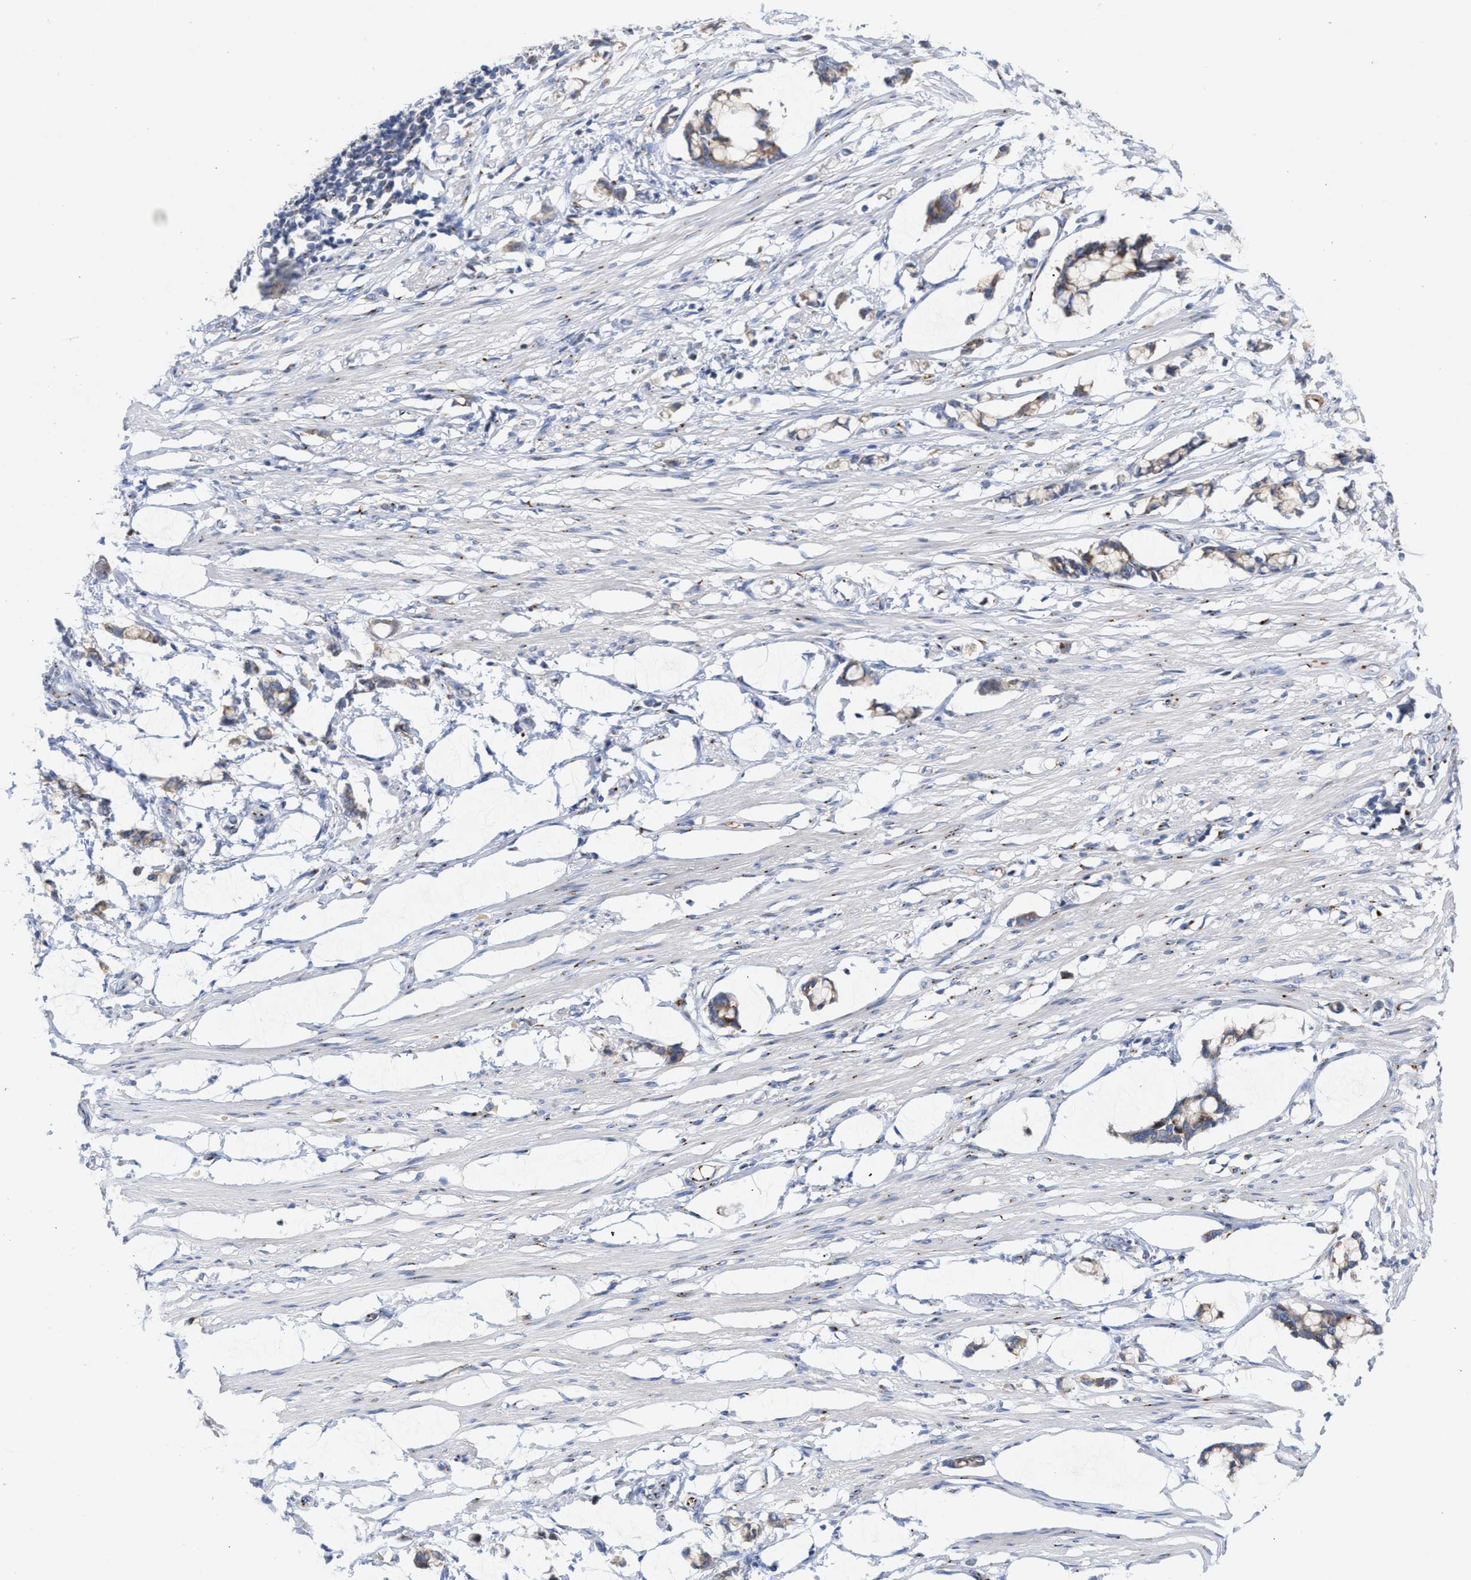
{"staining": {"intensity": "moderate", "quantity": "<25%", "location": "cytoplasmic/membranous"}, "tissue": "smooth muscle", "cell_type": "Smooth muscle cells", "image_type": "normal", "snomed": [{"axis": "morphology", "description": "Normal tissue, NOS"}, {"axis": "morphology", "description": "Adenocarcinoma, NOS"}, {"axis": "topography", "description": "Smooth muscle"}, {"axis": "topography", "description": "Colon"}], "caption": "A brown stain highlights moderate cytoplasmic/membranous positivity of a protein in smooth muscle cells of benign smooth muscle. The protein of interest is stained brown, and the nuclei are stained in blue (DAB (3,3'-diaminobenzidine) IHC with brightfield microscopy, high magnification).", "gene": "CCL2", "patient": {"sex": "male", "age": 14}}